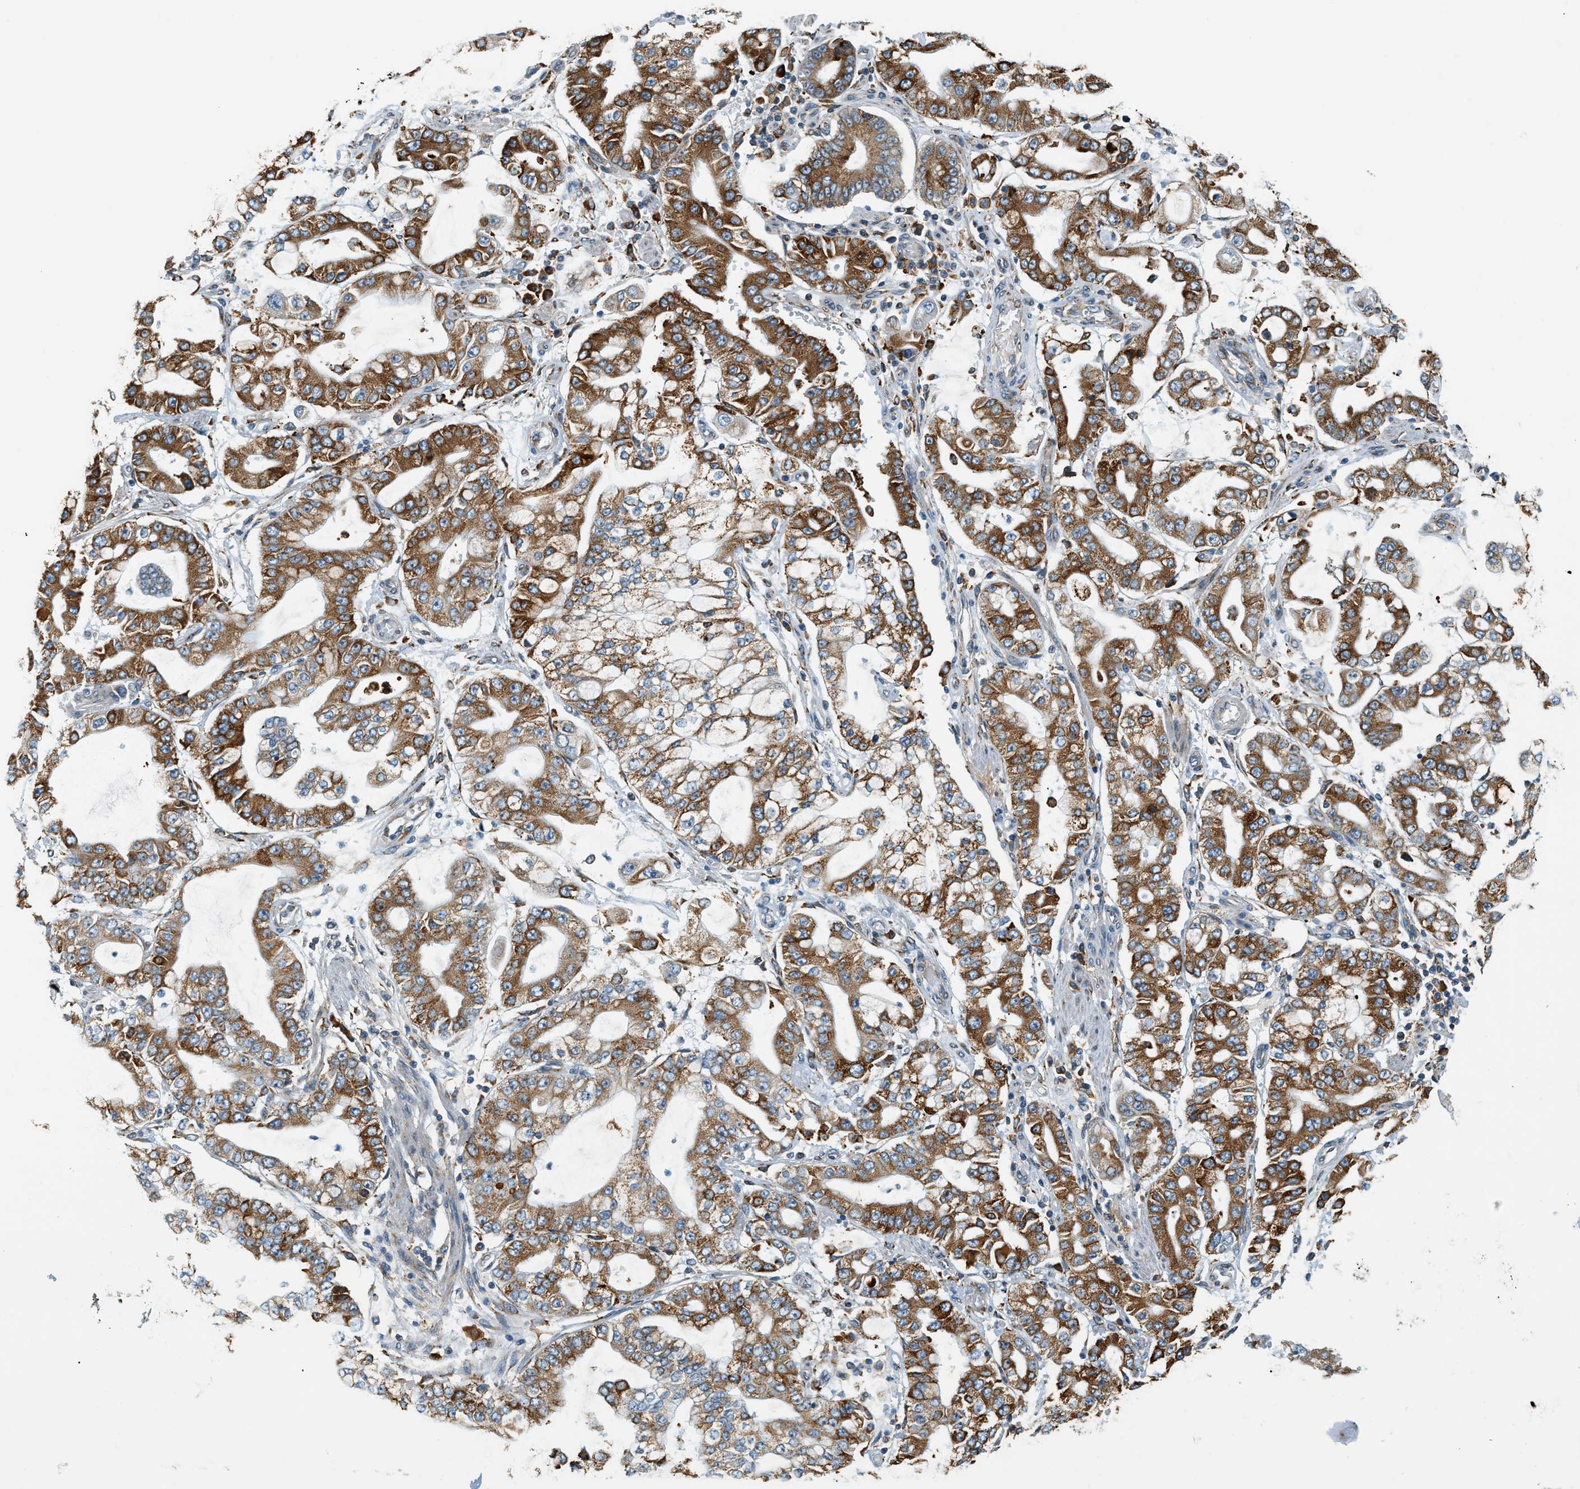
{"staining": {"intensity": "strong", "quantity": ">75%", "location": "cytoplasmic/membranous"}, "tissue": "stomach cancer", "cell_type": "Tumor cells", "image_type": "cancer", "snomed": [{"axis": "morphology", "description": "Adenocarcinoma, NOS"}, {"axis": "topography", "description": "Stomach"}], "caption": "A micrograph of human stomach adenocarcinoma stained for a protein displays strong cytoplasmic/membranous brown staining in tumor cells.", "gene": "SEMA4D", "patient": {"sex": "male", "age": 76}}